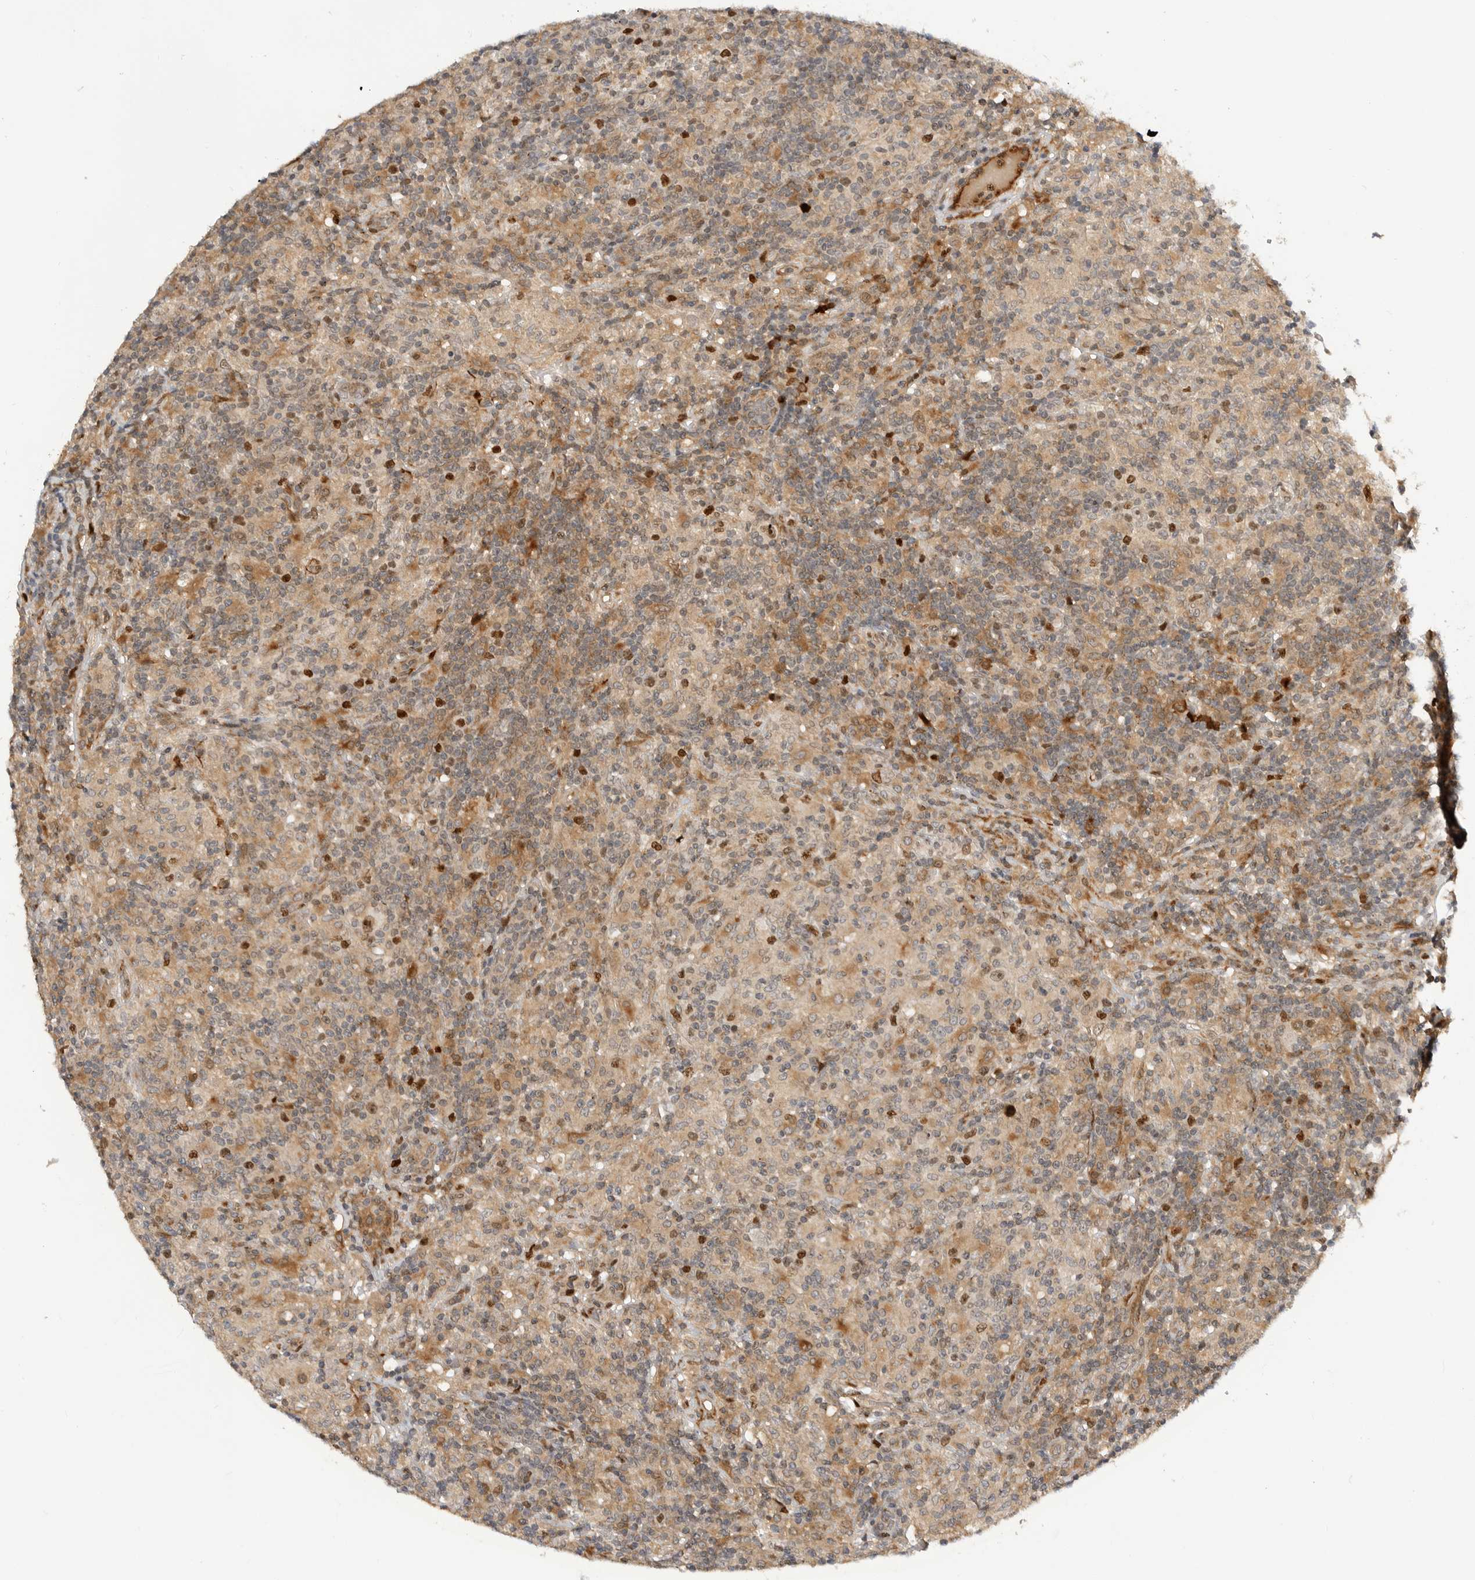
{"staining": {"intensity": "moderate", "quantity": "25%-75%", "location": "nuclear"}, "tissue": "lymphoma", "cell_type": "Tumor cells", "image_type": "cancer", "snomed": [{"axis": "morphology", "description": "Hodgkin's disease, NOS"}, {"axis": "topography", "description": "Lymph node"}], "caption": "A brown stain labels moderate nuclear positivity of a protein in human lymphoma tumor cells. (brown staining indicates protein expression, while blue staining denotes nuclei).", "gene": "CSNK1G3", "patient": {"sex": "male", "age": 70}}